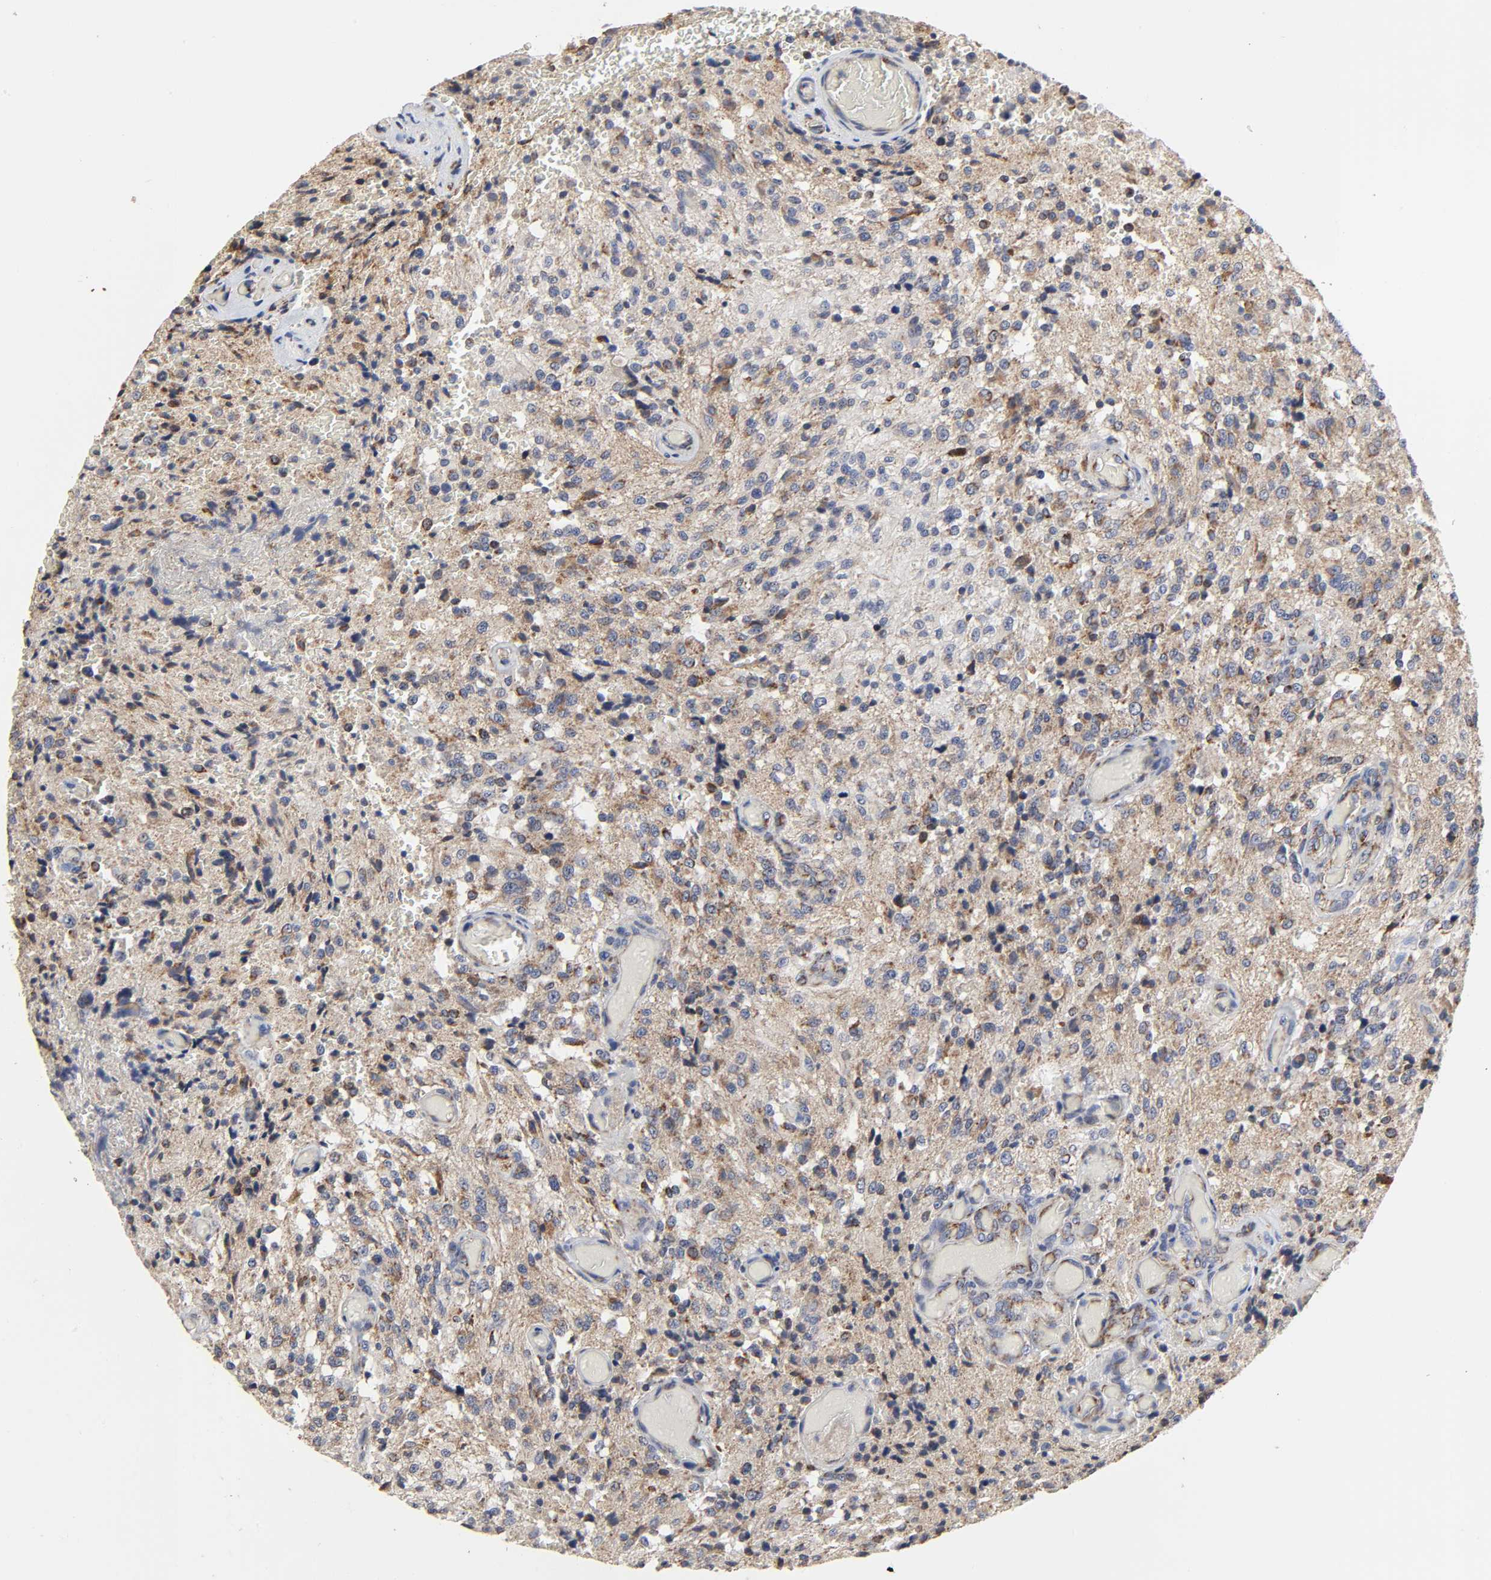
{"staining": {"intensity": "moderate", "quantity": "25%-75%", "location": "cytoplasmic/membranous"}, "tissue": "glioma", "cell_type": "Tumor cells", "image_type": "cancer", "snomed": [{"axis": "morphology", "description": "Normal tissue, NOS"}, {"axis": "morphology", "description": "Glioma, malignant, High grade"}, {"axis": "topography", "description": "Cerebral cortex"}], "caption": "The photomicrograph shows immunohistochemical staining of high-grade glioma (malignant). There is moderate cytoplasmic/membranous staining is identified in approximately 25%-75% of tumor cells. (brown staining indicates protein expression, while blue staining denotes nuclei).", "gene": "COX6B1", "patient": {"sex": "male", "age": 56}}